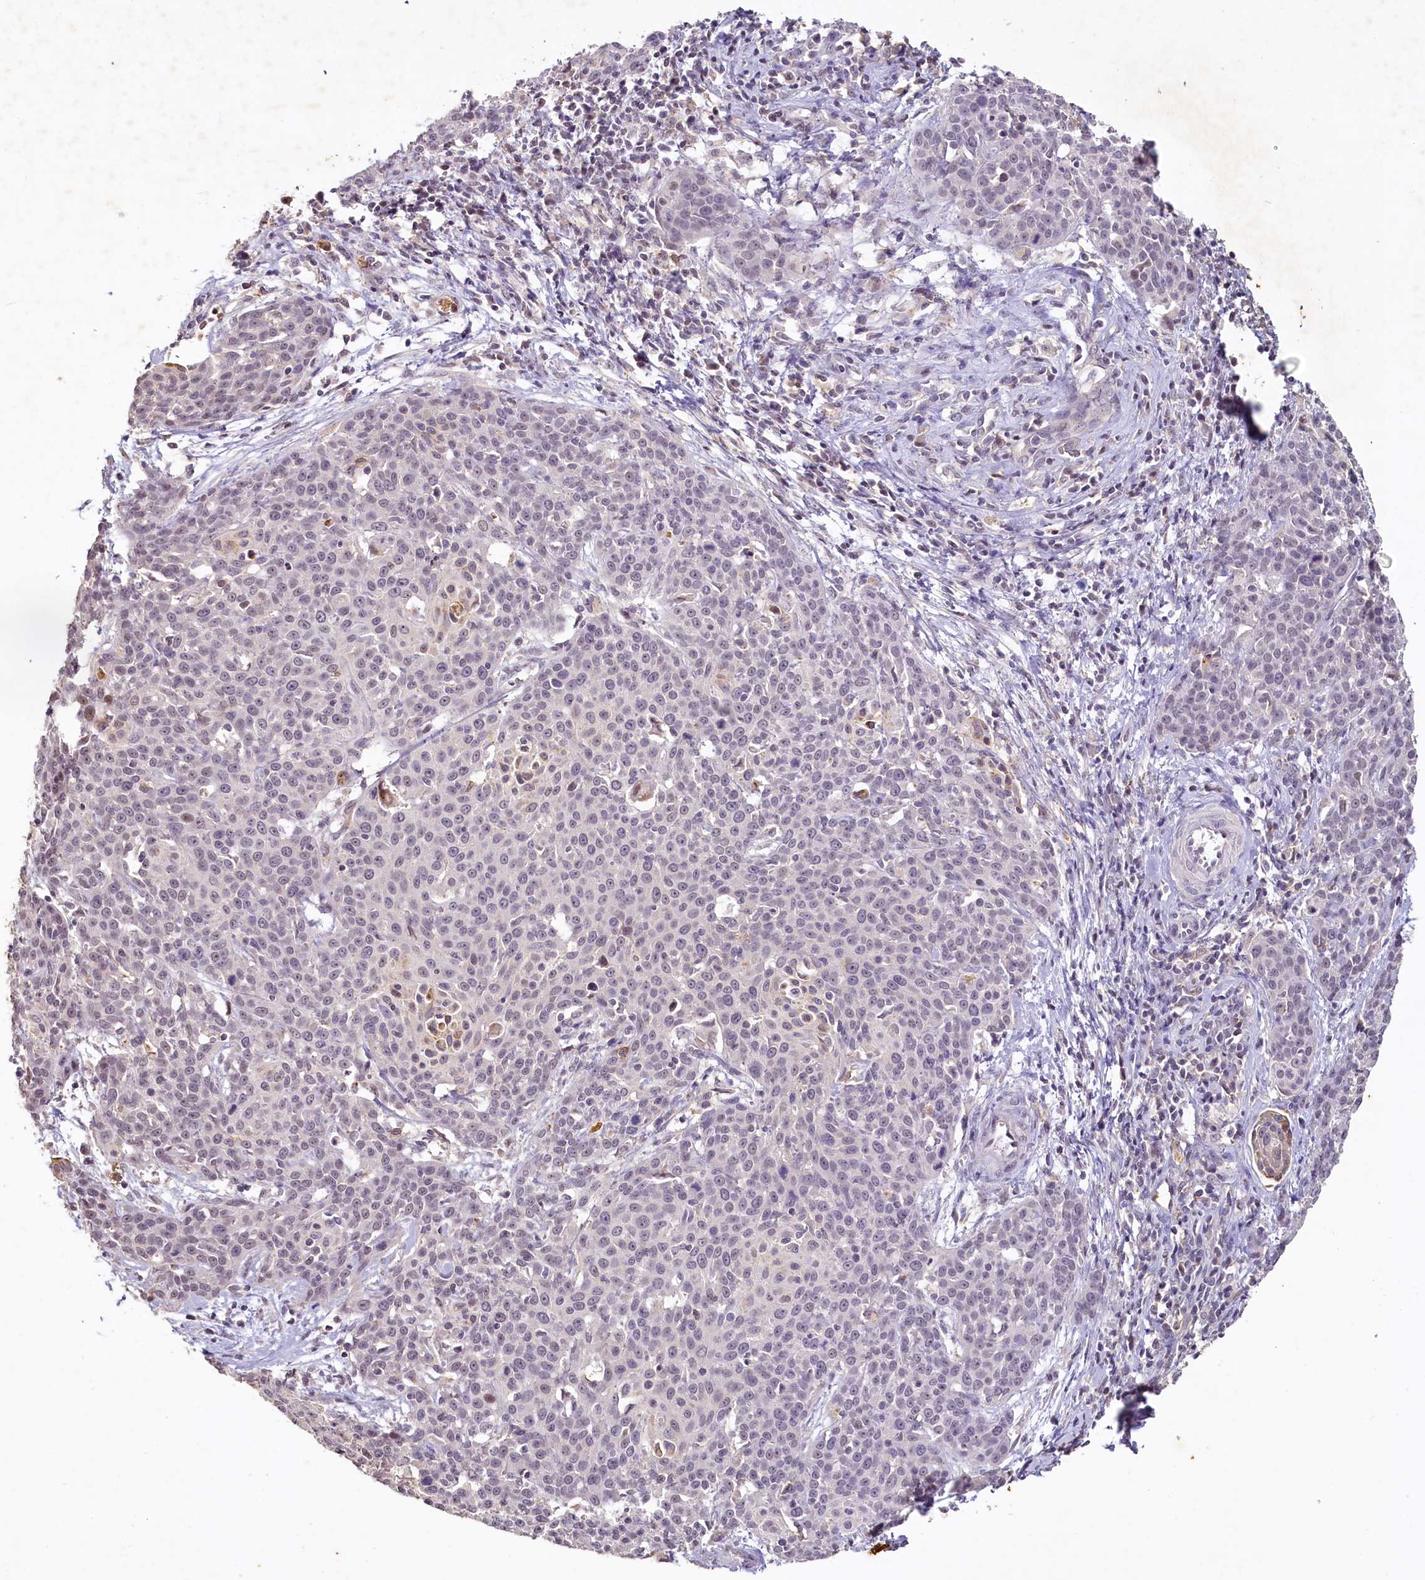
{"staining": {"intensity": "negative", "quantity": "none", "location": "none"}, "tissue": "cervical cancer", "cell_type": "Tumor cells", "image_type": "cancer", "snomed": [{"axis": "morphology", "description": "Squamous cell carcinoma, NOS"}, {"axis": "topography", "description": "Cervix"}], "caption": "IHC of human cervical cancer demonstrates no expression in tumor cells. (DAB immunohistochemistry visualized using brightfield microscopy, high magnification).", "gene": "MUCL1", "patient": {"sex": "female", "age": 38}}